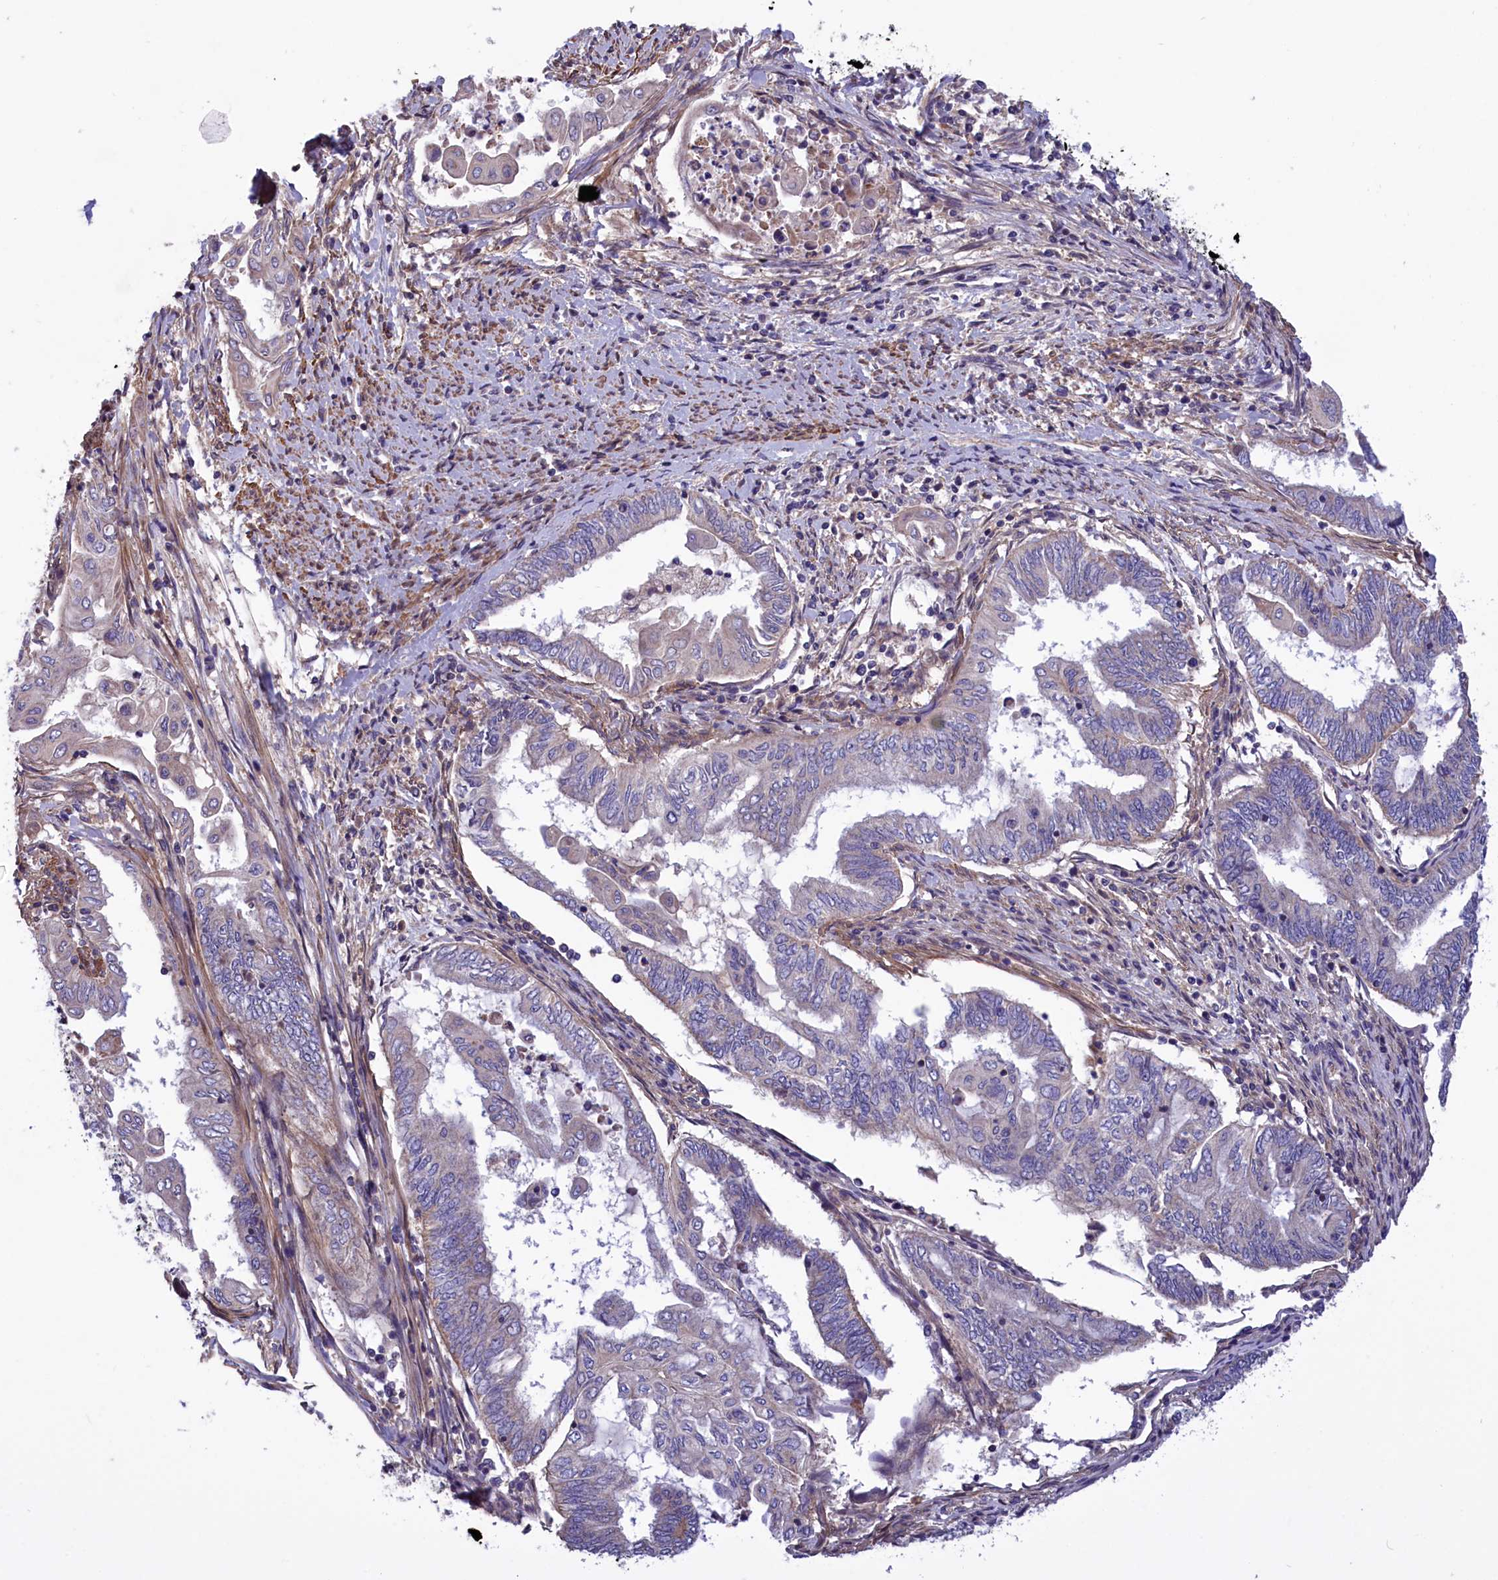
{"staining": {"intensity": "negative", "quantity": "none", "location": "none"}, "tissue": "endometrial cancer", "cell_type": "Tumor cells", "image_type": "cancer", "snomed": [{"axis": "morphology", "description": "Adenocarcinoma, NOS"}, {"axis": "topography", "description": "Uterus"}, {"axis": "topography", "description": "Endometrium"}], "caption": "Immunohistochemistry (IHC) image of adenocarcinoma (endometrial) stained for a protein (brown), which exhibits no positivity in tumor cells.", "gene": "AMDHD2", "patient": {"sex": "female", "age": 70}}